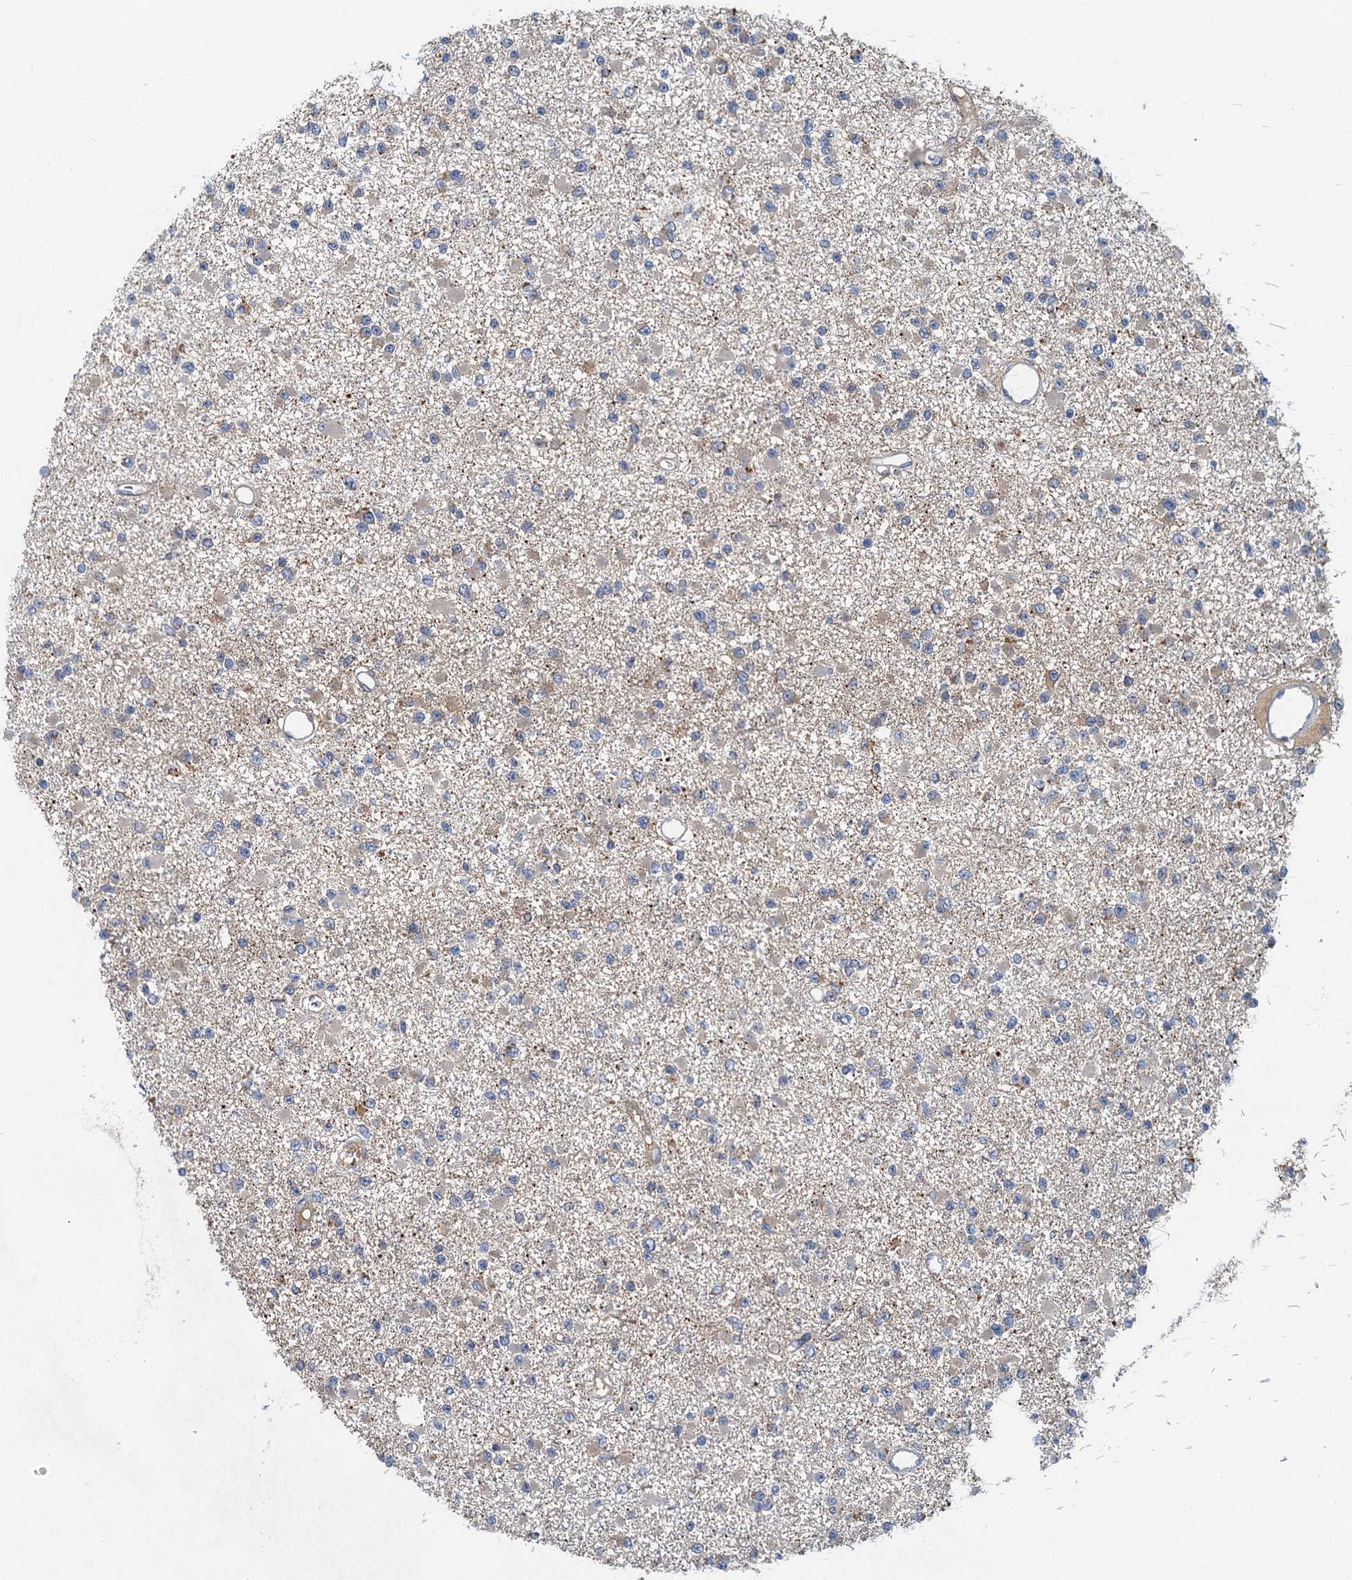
{"staining": {"intensity": "negative", "quantity": "none", "location": "none"}, "tissue": "glioma", "cell_type": "Tumor cells", "image_type": "cancer", "snomed": [{"axis": "morphology", "description": "Glioma, malignant, Low grade"}, {"axis": "topography", "description": "Brain"}], "caption": "Tumor cells show no significant protein expression in glioma.", "gene": "SPDYC", "patient": {"sex": "female", "age": 22}}